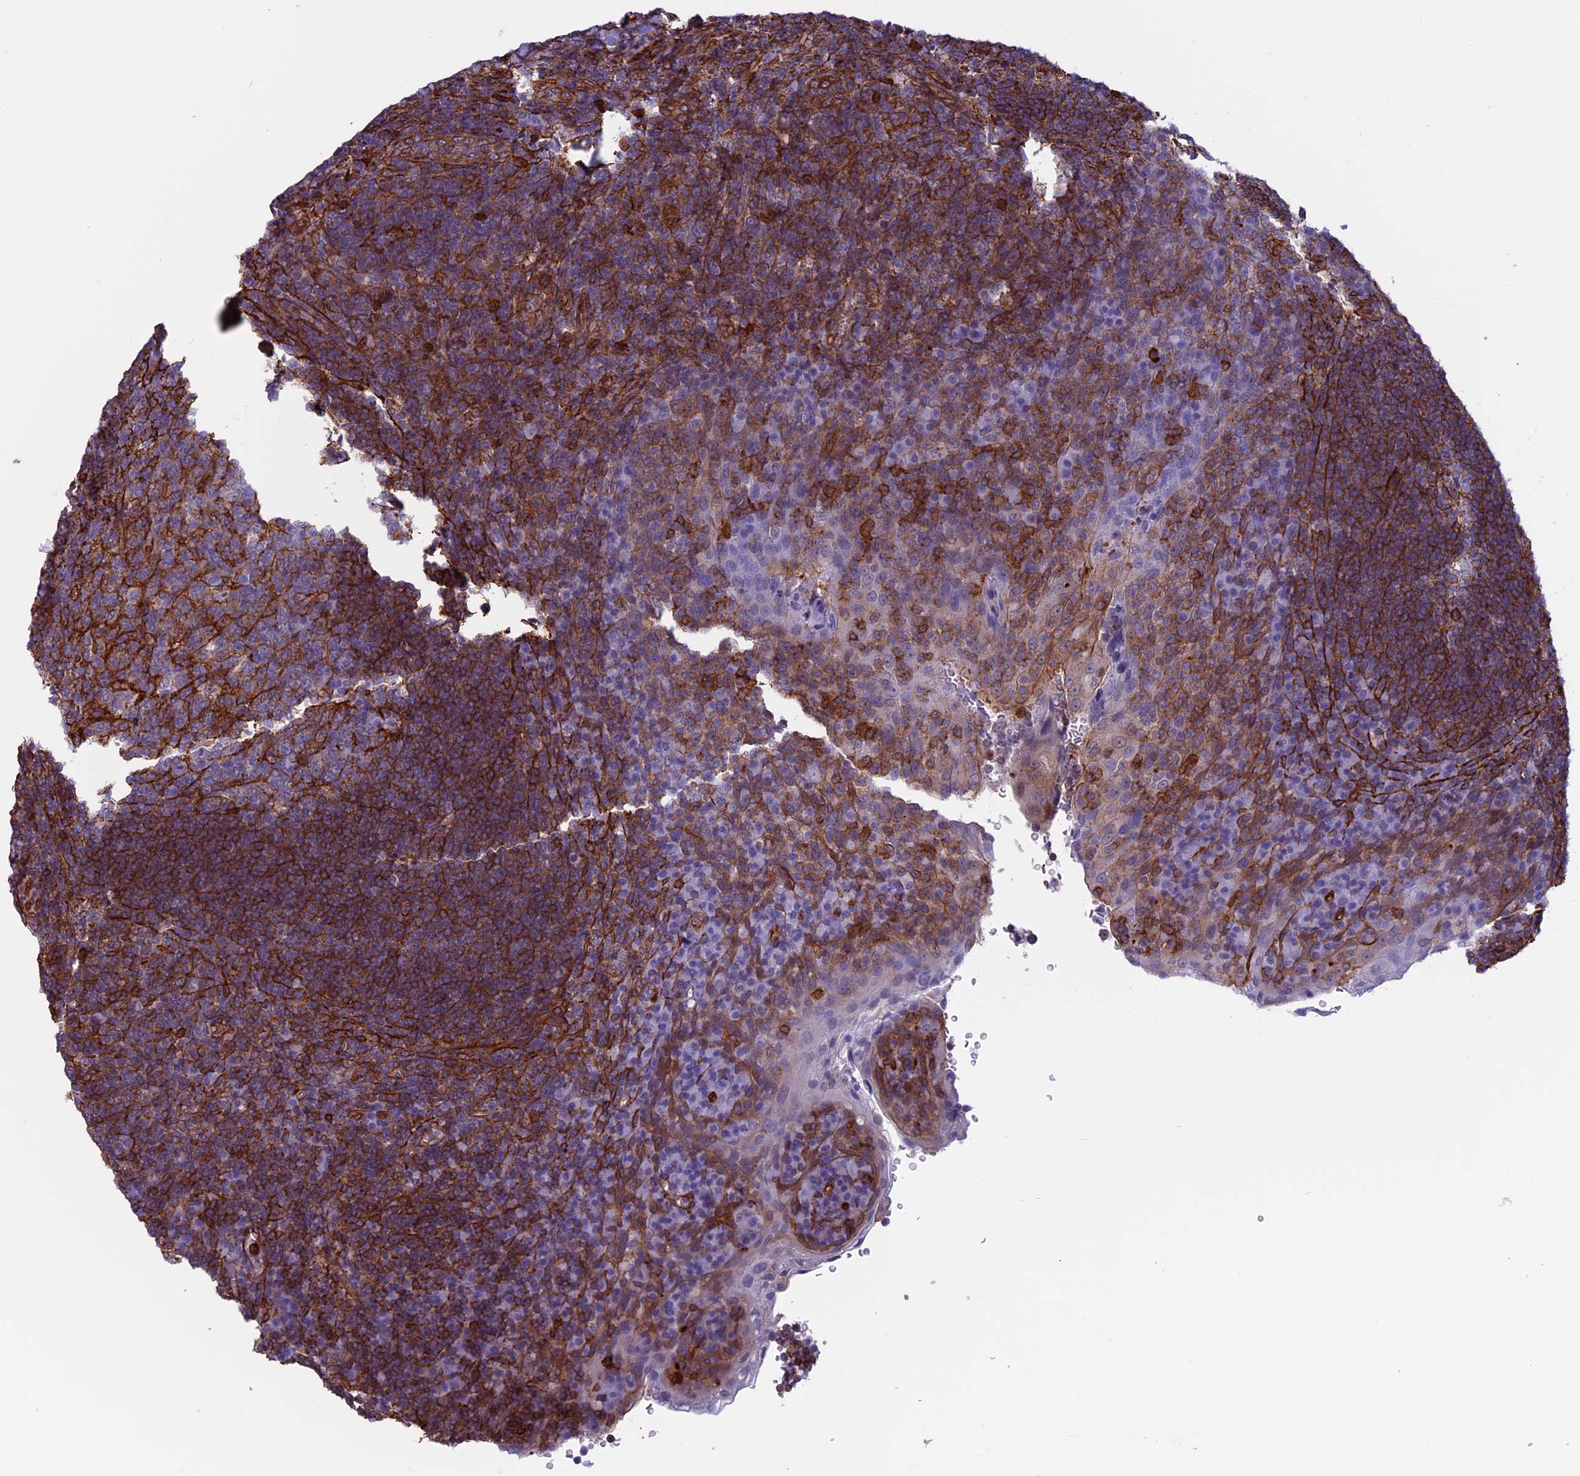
{"staining": {"intensity": "strong", "quantity": "25%-75%", "location": "cytoplasmic/membranous"}, "tissue": "tonsil", "cell_type": "Germinal center cells", "image_type": "normal", "snomed": [{"axis": "morphology", "description": "Normal tissue, NOS"}, {"axis": "topography", "description": "Tonsil"}], "caption": "Tonsil was stained to show a protein in brown. There is high levels of strong cytoplasmic/membranous staining in approximately 25%-75% of germinal center cells. Nuclei are stained in blue.", "gene": "ANGPTL2", "patient": {"sex": "male", "age": 17}}